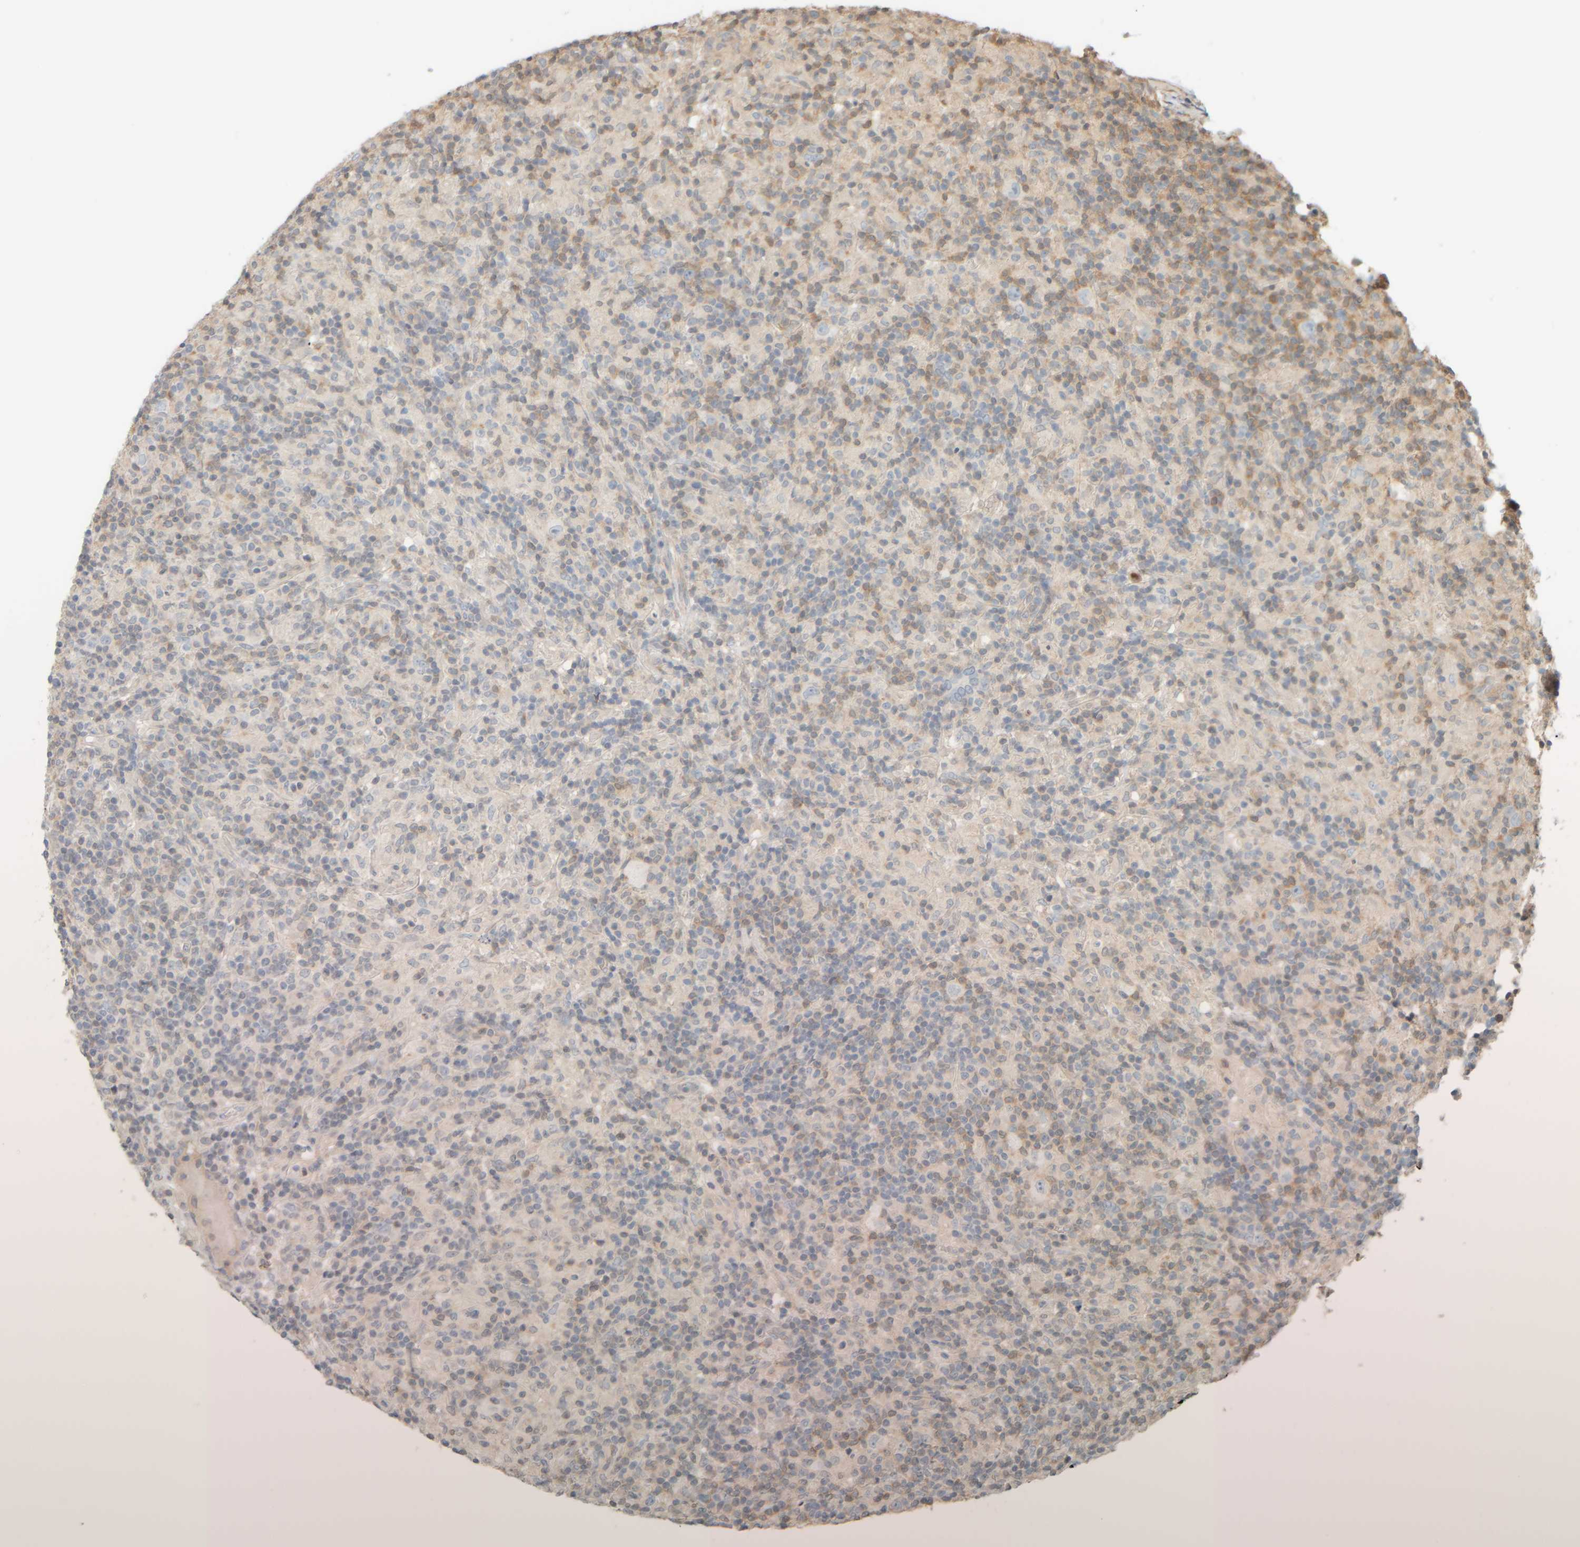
{"staining": {"intensity": "negative", "quantity": "none", "location": "none"}, "tissue": "lymphoma", "cell_type": "Tumor cells", "image_type": "cancer", "snomed": [{"axis": "morphology", "description": "Hodgkin's disease, NOS"}, {"axis": "topography", "description": "Lymph node"}], "caption": "Immunohistochemical staining of Hodgkin's disease shows no significant expression in tumor cells.", "gene": "PTGES3L-AARSD1", "patient": {"sex": "male", "age": 70}}